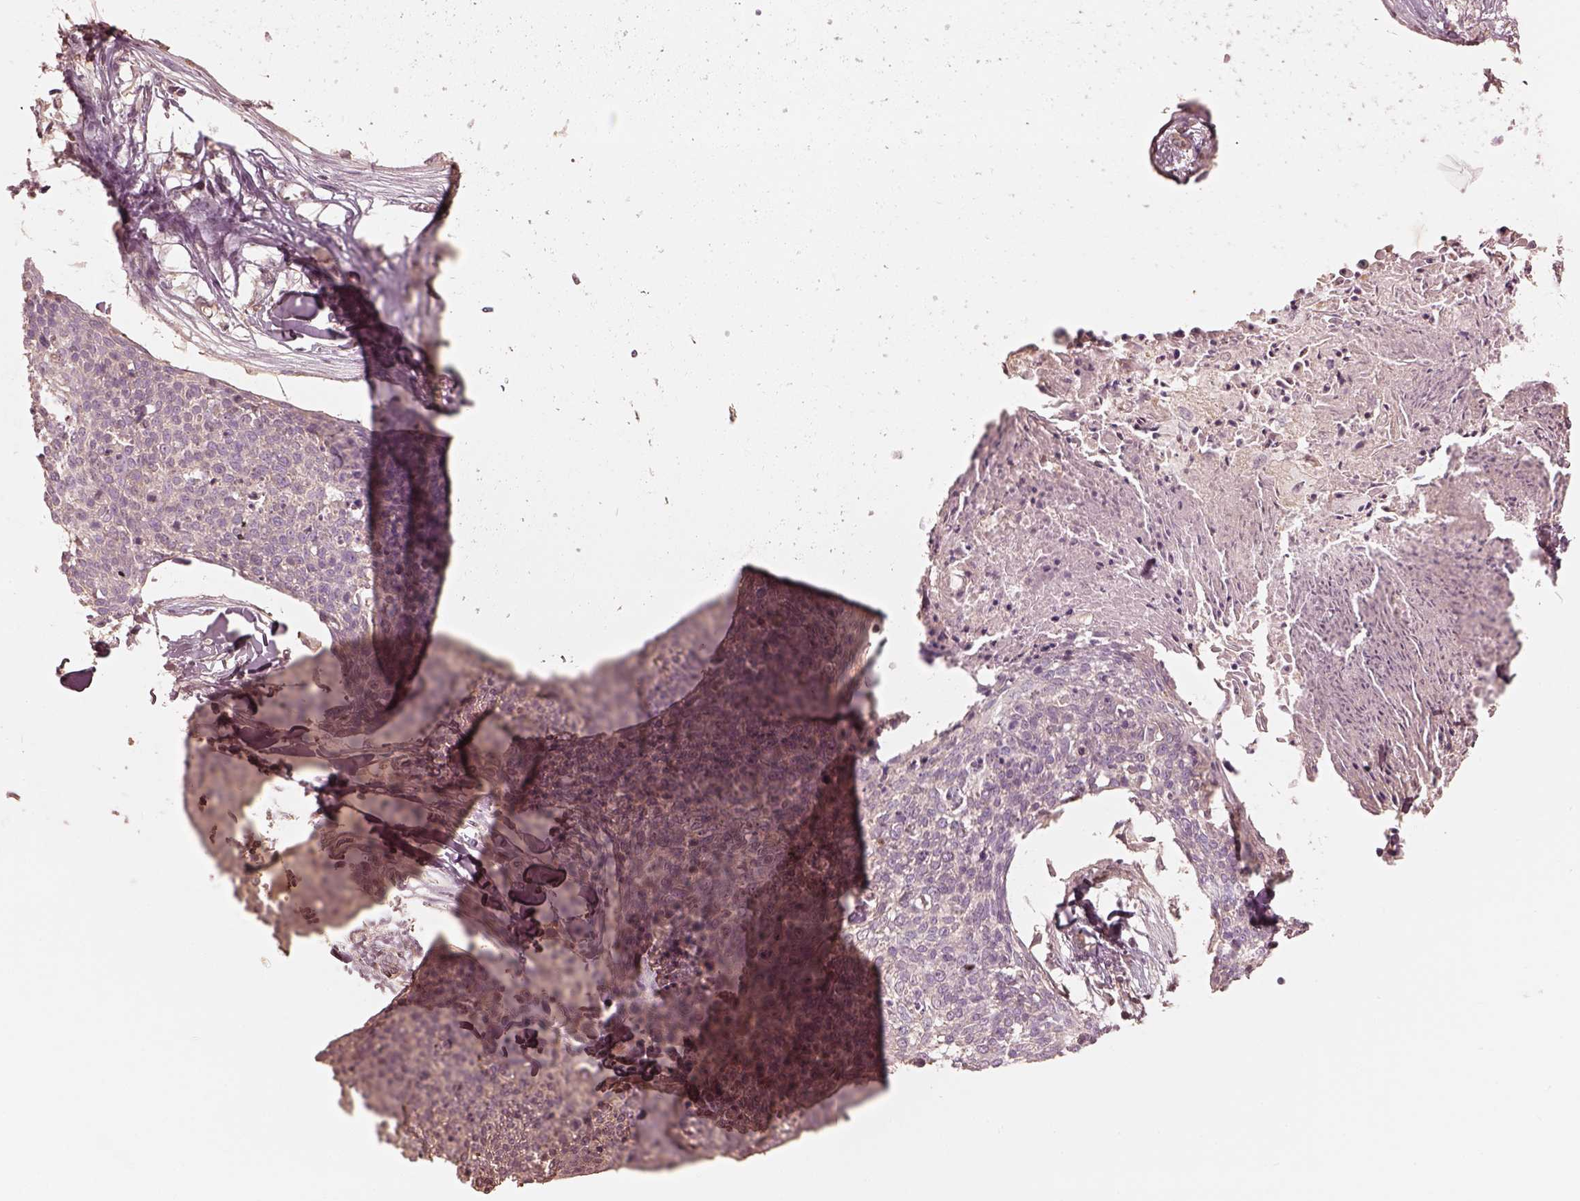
{"staining": {"intensity": "negative", "quantity": "none", "location": "none"}, "tissue": "skin cancer", "cell_type": "Tumor cells", "image_type": "cancer", "snomed": [{"axis": "morphology", "description": "Squamous cell carcinoma, NOS"}, {"axis": "topography", "description": "Skin"}, {"axis": "topography", "description": "Vulva"}], "caption": "Tumor cells are negative for protein expression in human skin cancer (squamous cell carcinoma).", "gene": "KIF5C", "patient": {"sex": "female", "age": 75}}